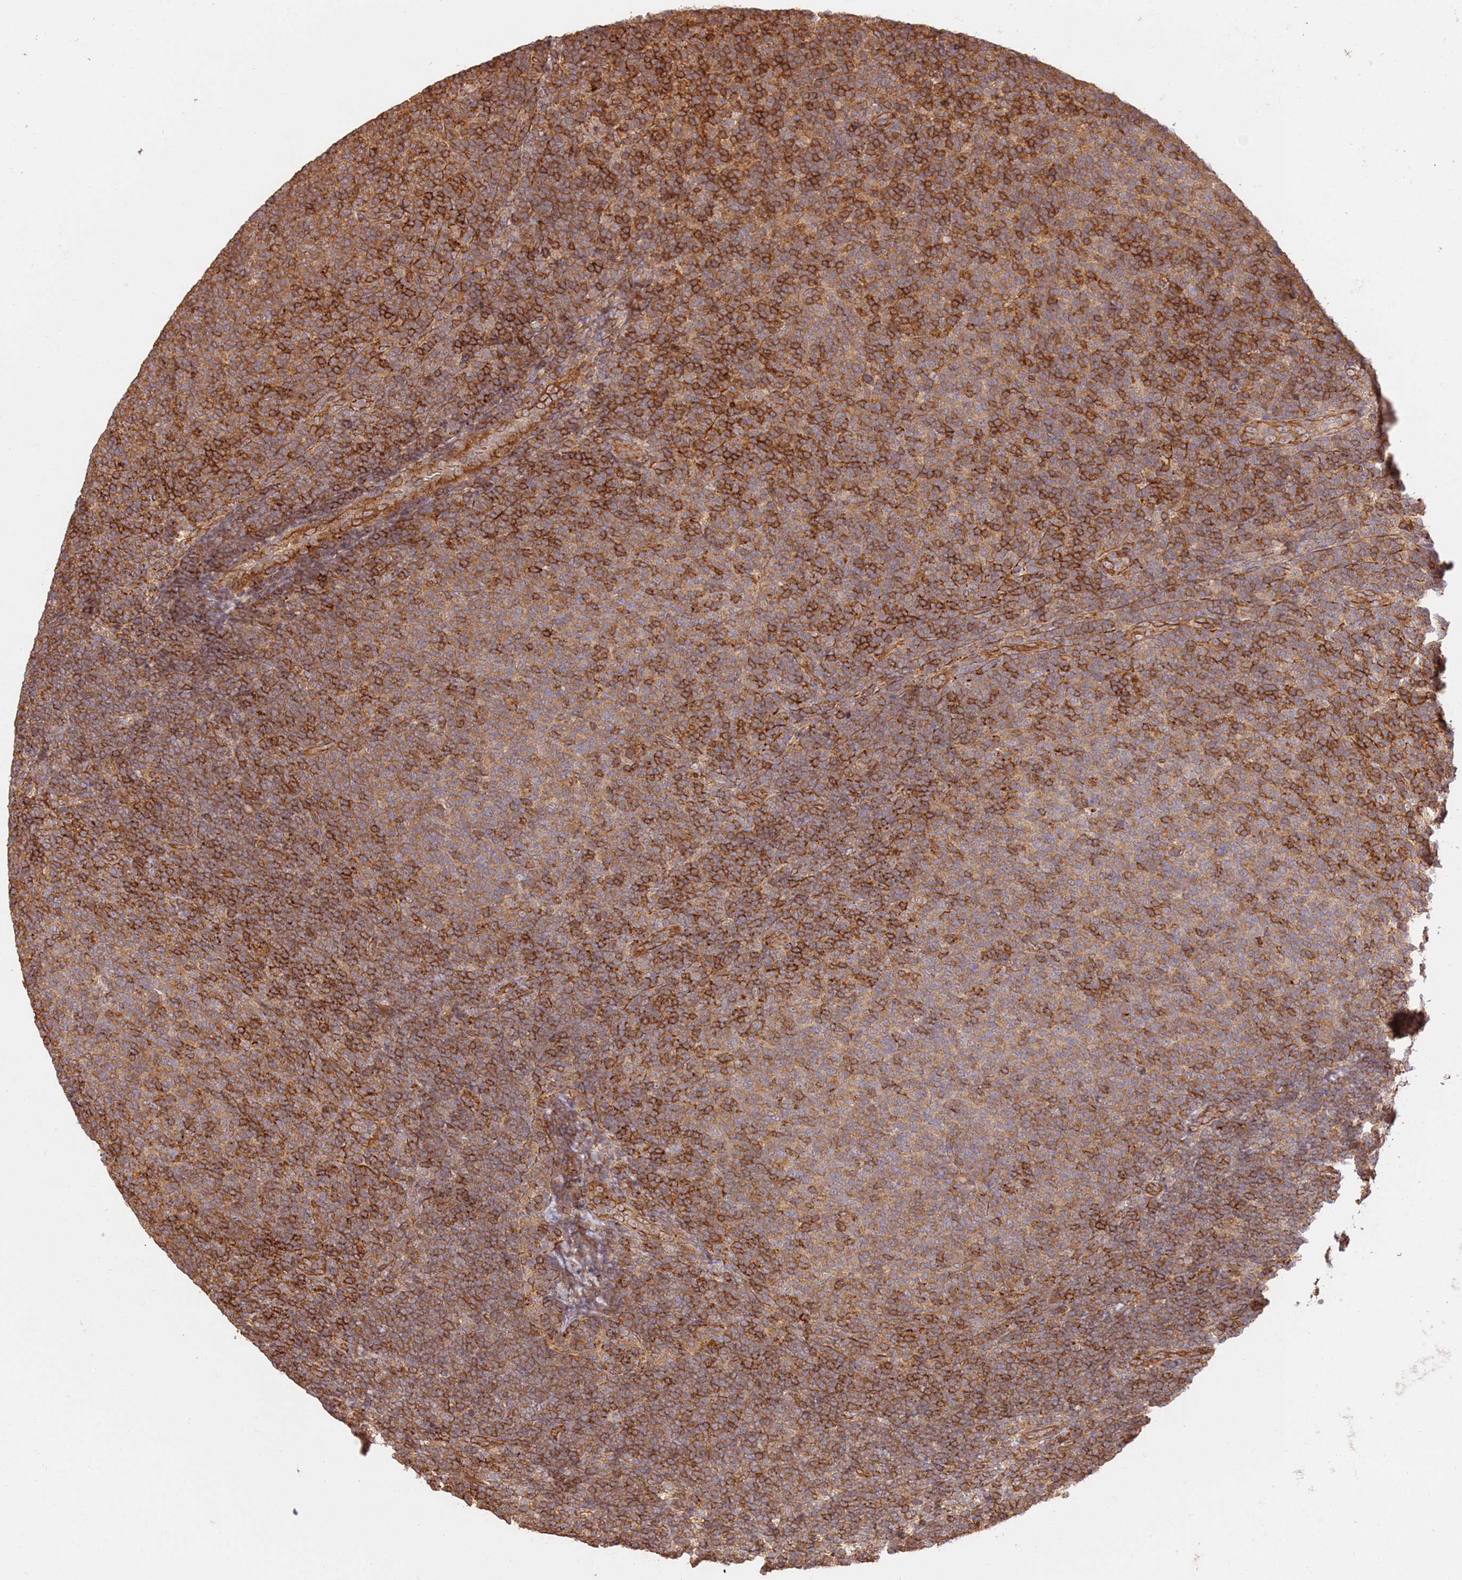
{"staining": {"intensity": "moderate", "quantity": "<25%", "location": "cytoplasmic/membranous"}, "tissue": "lymphoma", "cell_type": "Tumor cells", "image_type": "cancer", "snomed": [{"axis": "morphology", "description": "Malignant lymphoma, non-Hodgkin's type, Low grade"}, {"axis": "topography", "description": "Lymph node"}], "caption": "Protein expression analysis of malignant lymphoma, non-Hodgkin's type (low-grade) demonstrates moderate cytoplasmic/membranous expression in about <25% of tumor cells.", "gene": "KATNAL2", "patient": {"sex": "male", "age": 66}}